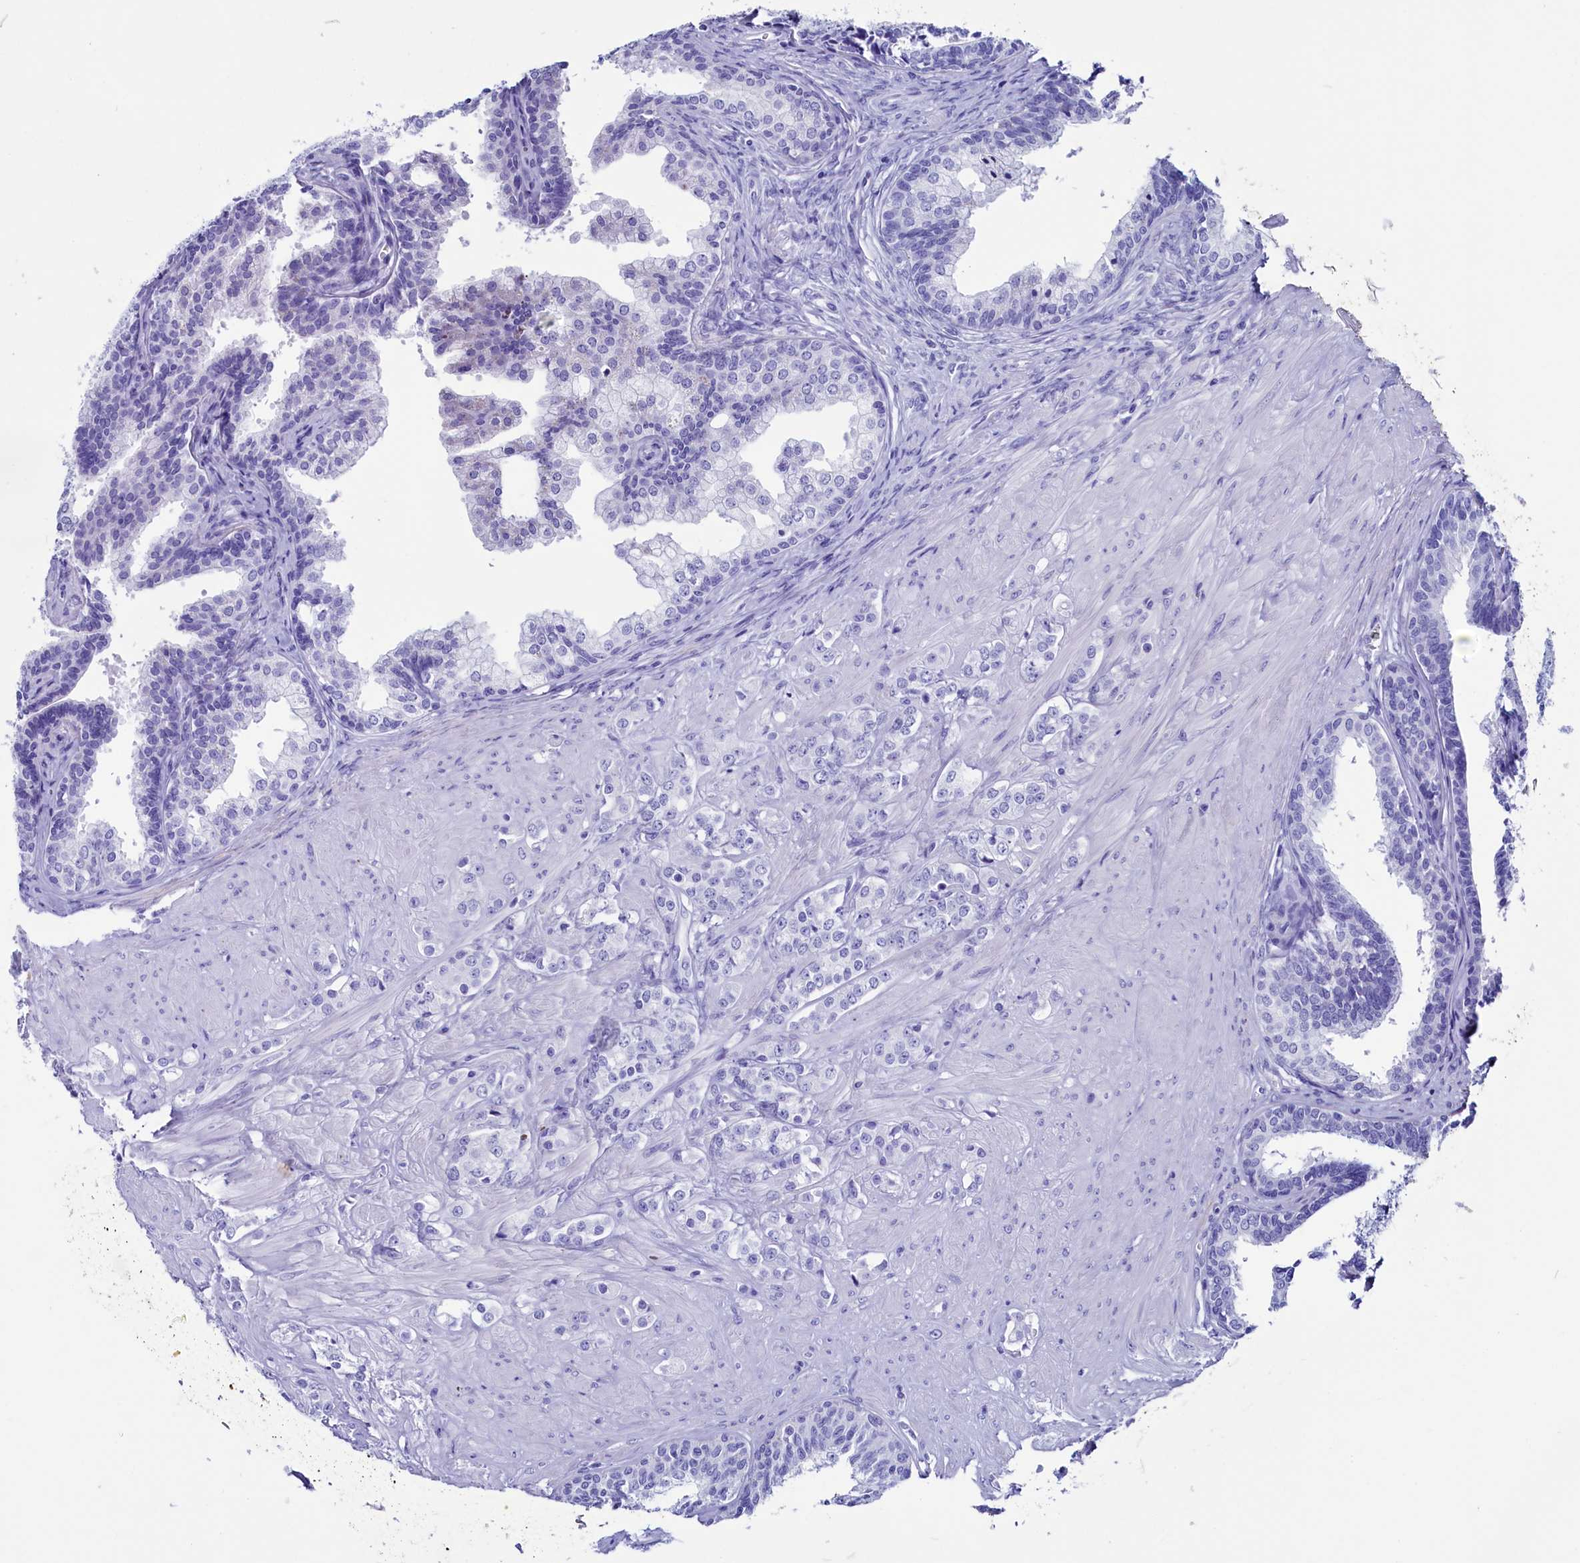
{"staining": {"intensity": "negative", "quantity": "none", "location": "none"}, "tissue": "prostate cancer", "cell_type": "Tumor cells", "image_type": "cancer", "snomed": [{"axis": "morphology", "description": "Adenocarcinoma, High grade"}, {"axis": "topography", "description": "Prostate"}], "caption": "Image shows no significant protein positivity in tumor cells of prostate cancer (adenocarcinoma (high-grade)).", "gene": "ANKRD29", "patient": {"sex": "male", "age": 62}}